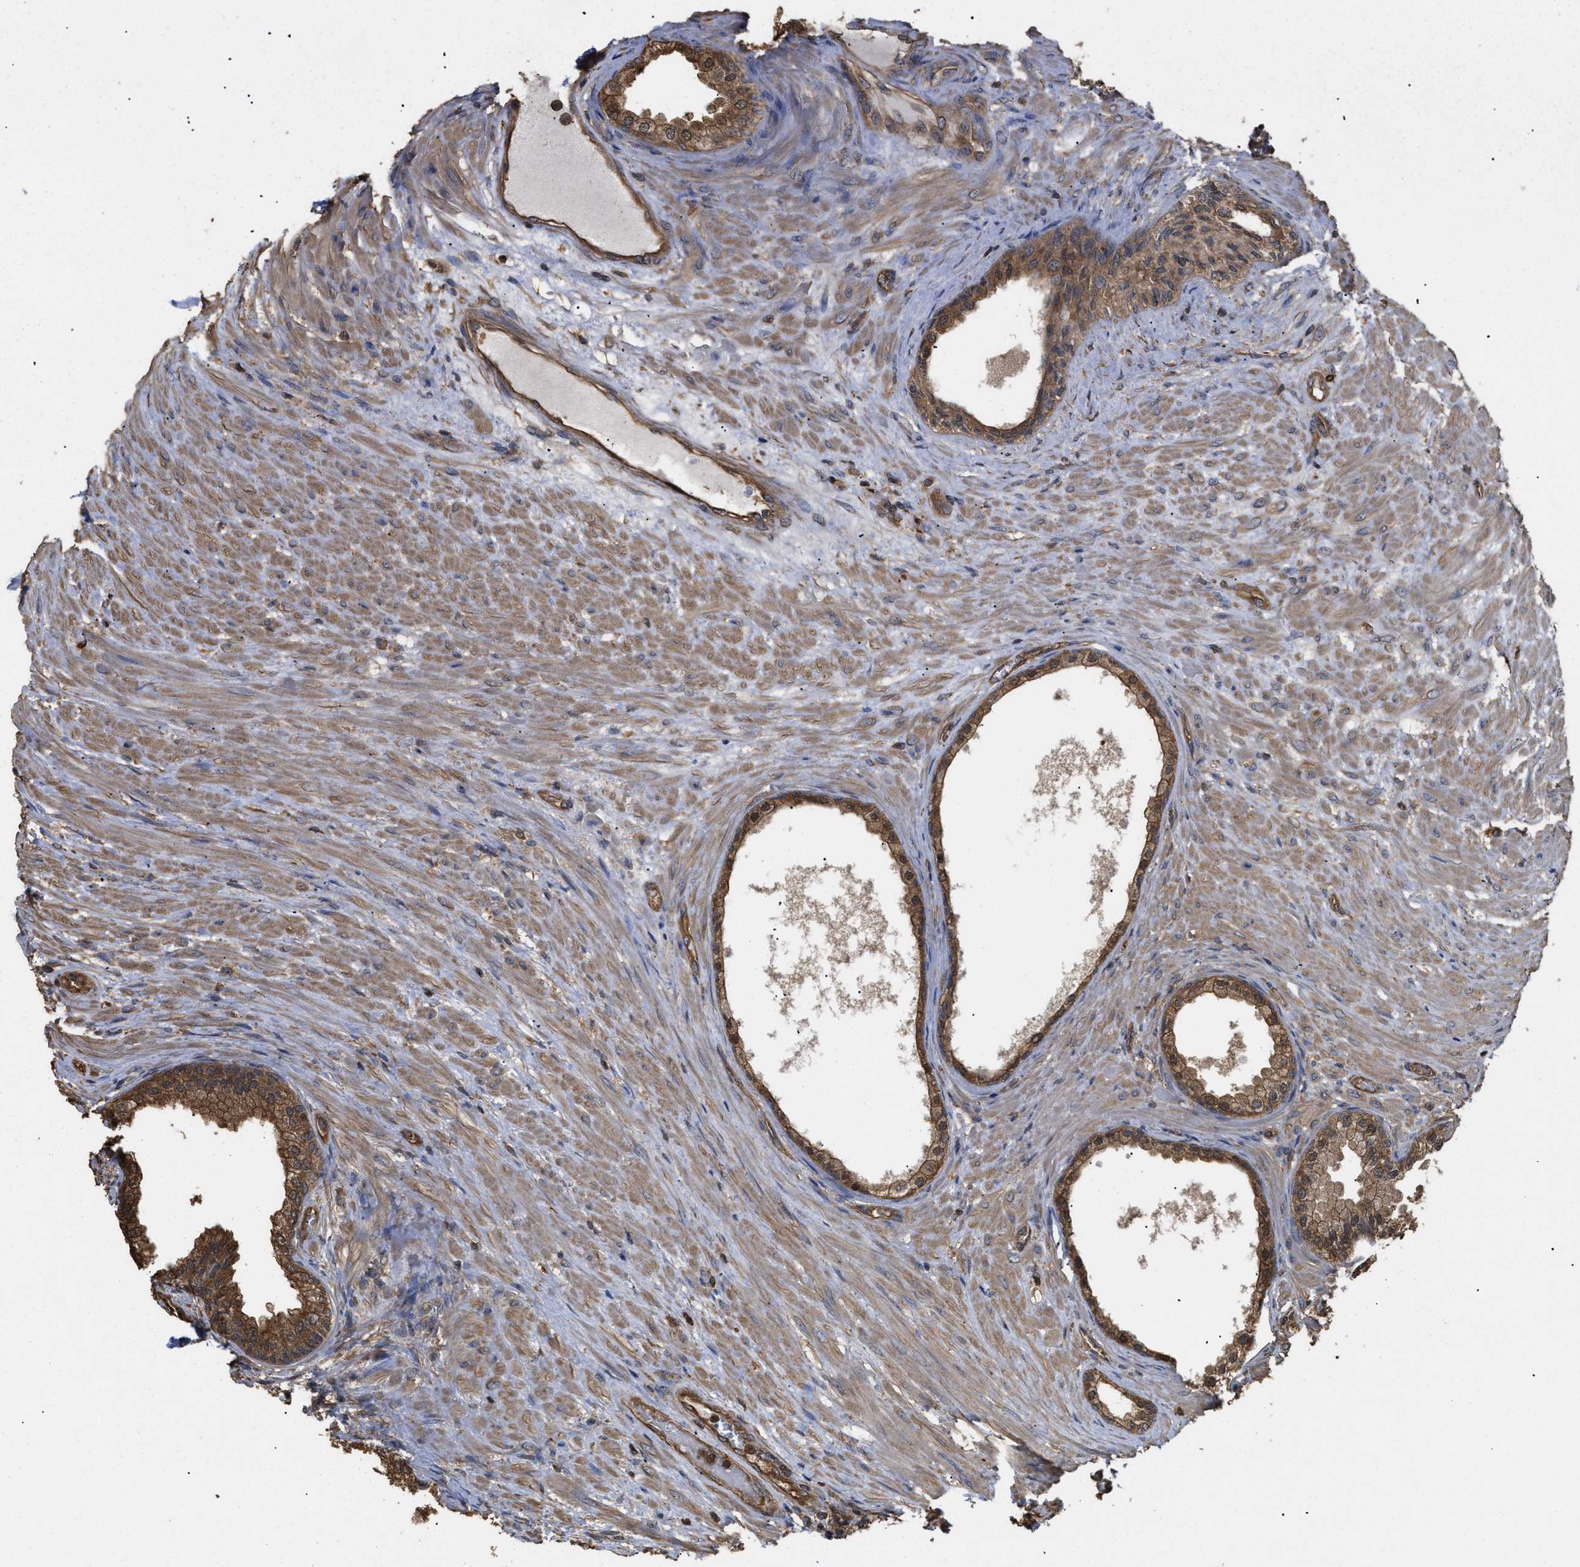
{"staining": {"intensity": "strong", "quantity": ">75%", "location": "cytoplasmic/membranous"}, "tissue": "prostate", "cell_type": "Glandular cells", "image_type": "normal", "snomed": [{"axis": "morphology", "description": "Normal tissue, NOS"}, {"axis": "topography", "description": "Prostate"}], "caption": "A high-resolution micrograph shows immunohistochemistry staining of normal prostate, which demonstrates strong cytoplasmic/membranous staining in about >75% of glandular cells. The protein is stained brown, and the nuclei are stained in blue (DAB (3,3'-diaminobenzidine) IHC with brightfield microscopy, high magnification).", "gene": "CALM1", "patient": {"sex": "male", "age": 76}}